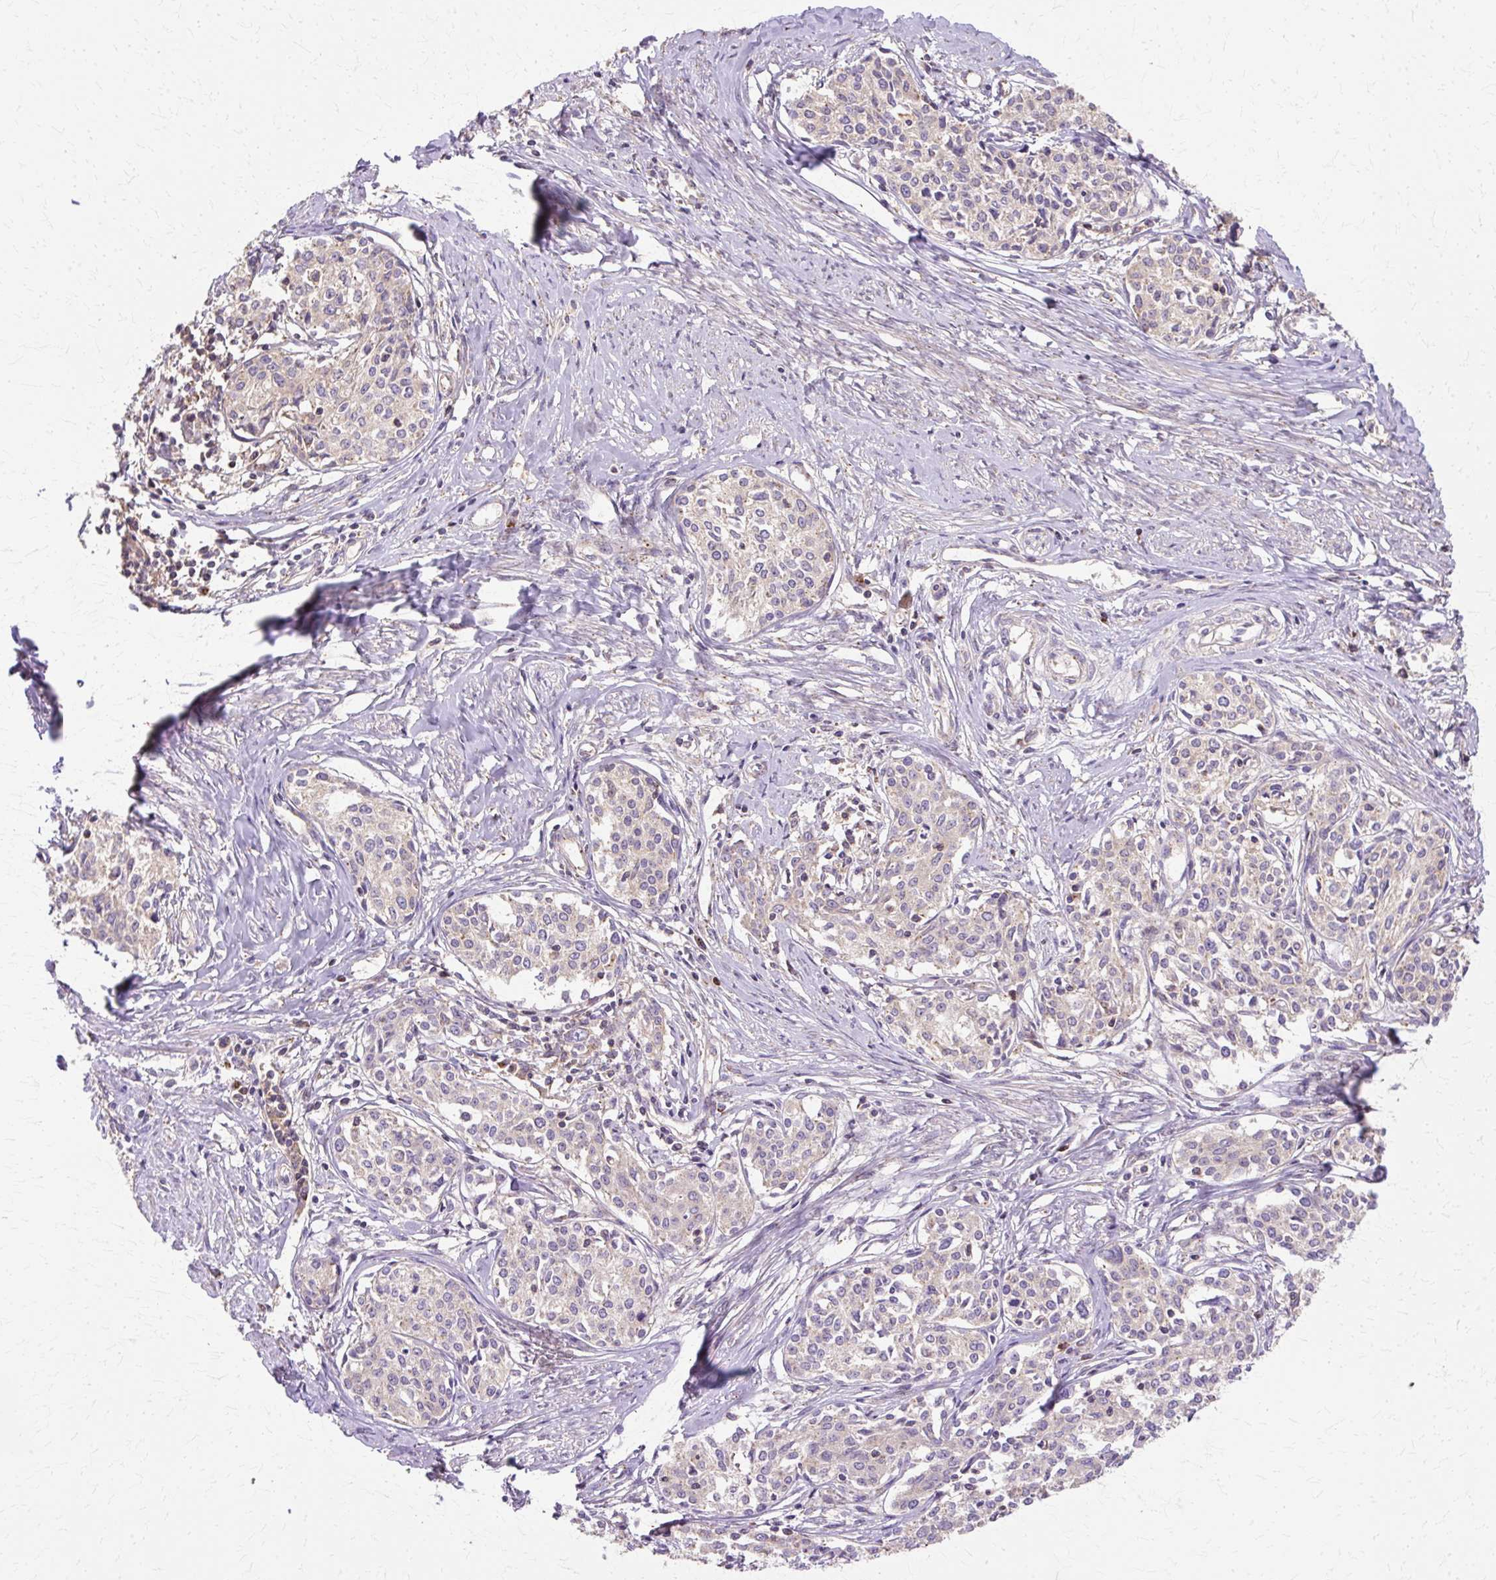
{"staining": {"intensity": "weak", "quantity": "25%-75%", "location": "cytoplasmic/membranous"}, "tissue": "cervical cancer", "cell_type": "Tumor cells", "image_type": "cancer", "snomed": [{"axis": "morphology", "description": "Squamous cell carcinoma, NOS"}, {"axis": "morphology", "description": "Adenocarcinoma, NOS"}, {"axis": "topography", "description": "Cervix"}], "caption": "Protein analysis of cervical cancer (squamous cell carcinoma) tissue demonstrates weak cytoplasmic/membranous positivity in about 25%-75% of tumor cells. (DAB (3,3'-diaminobenzidine) IHC with brightfield microscopy, high magnification).", "gene": "COPB1", "patient": {"sex": "female", "age": 52}}